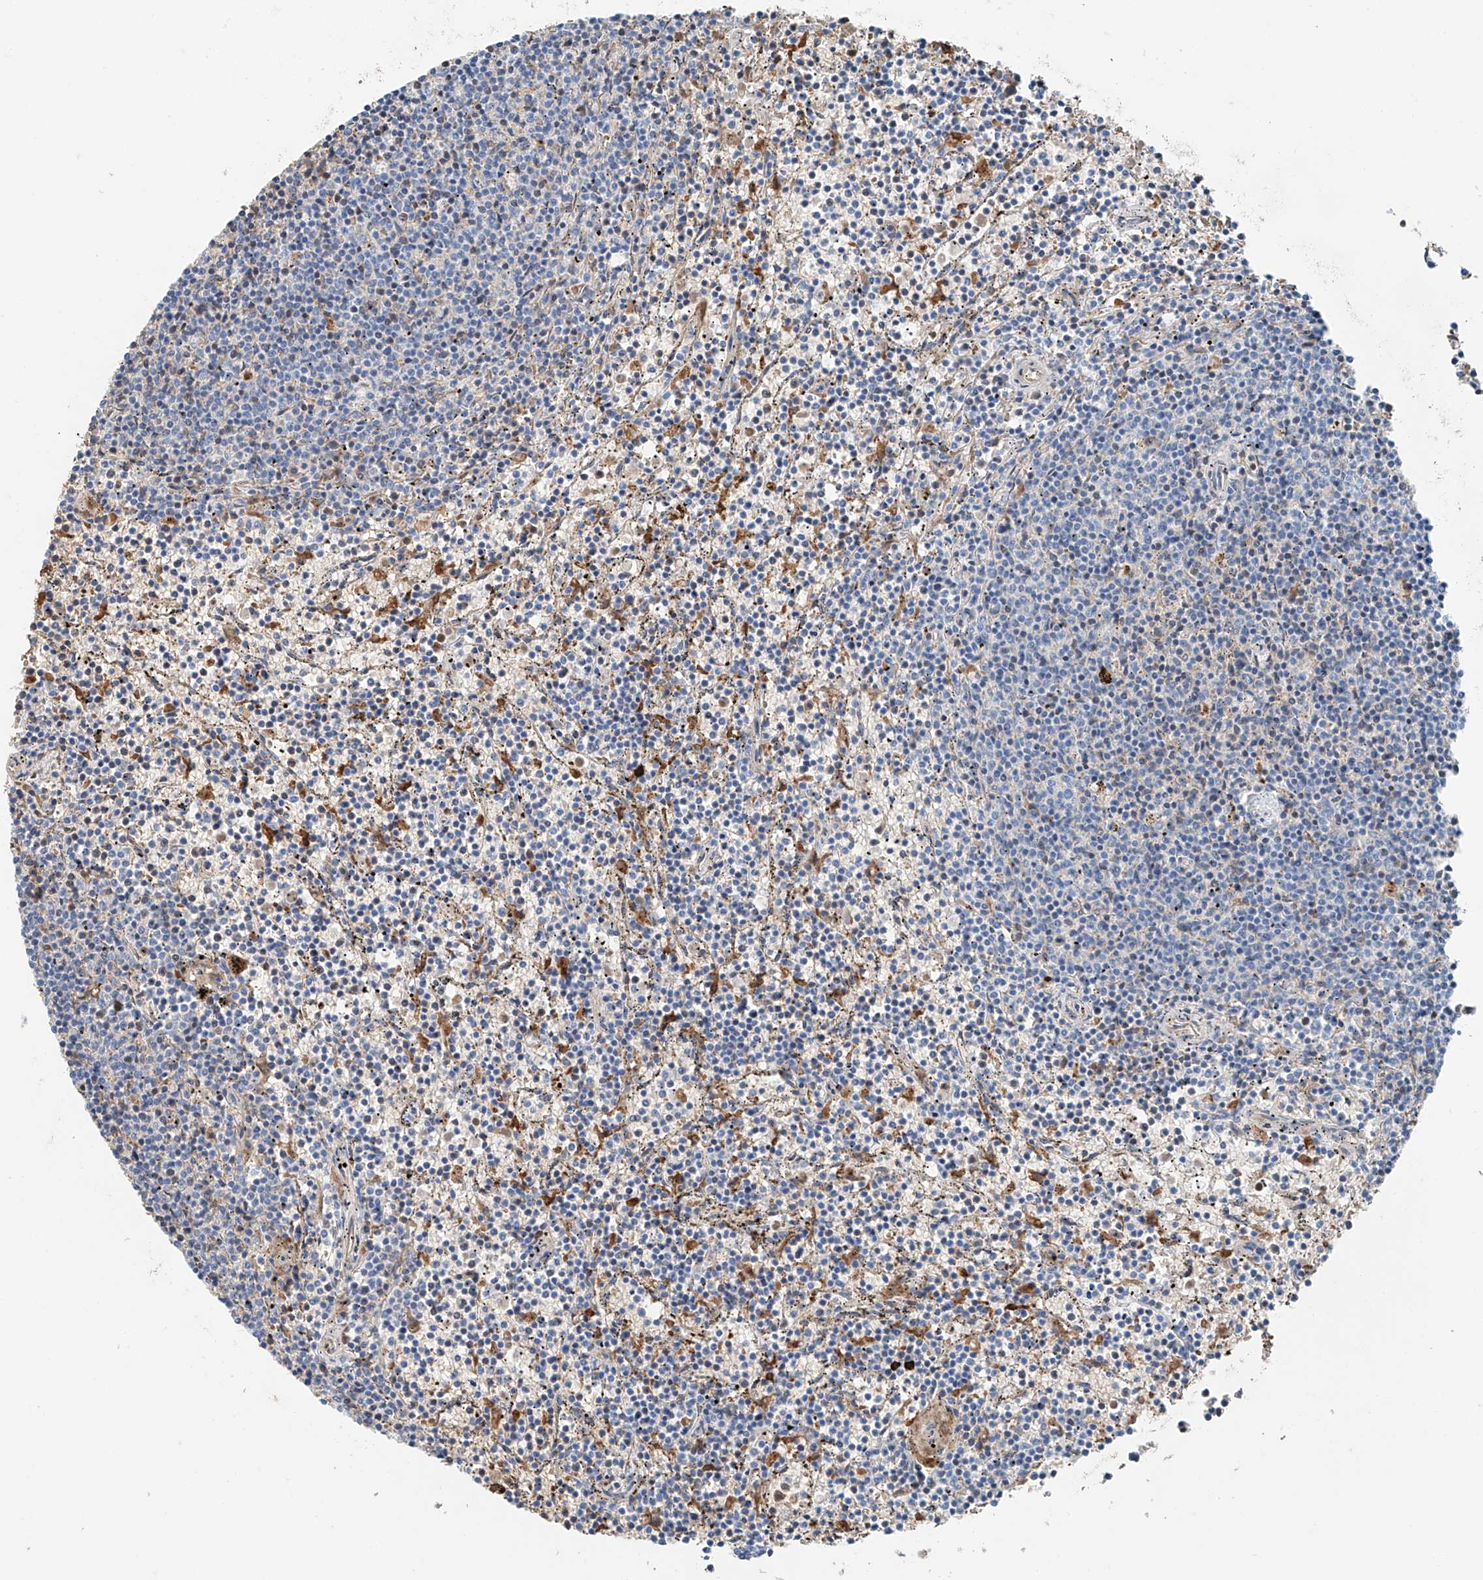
{"staining": {"intensity": "negative", "quantity": "none", "location": "none"}, "tissue": "lymphoma", "cell_type": "Tumor cells", "image_type": "cancer", "snomed": [{"axis": "morphology", "description": "Malignant lymphoma, non-Hodgkin's type, Low grade"}, {"axis": "topography", "description": "Spleen"}], "caption": "IHC of human lymphoma shows no positivity in tumor cells. (Stains: DAB immunohistochemistry with hematoxylin counter stain, Microscopy: brightfield microscopy at high magnification).", "gene": "TBXAS1", "patient": {"sex": "female", "age": 50}}